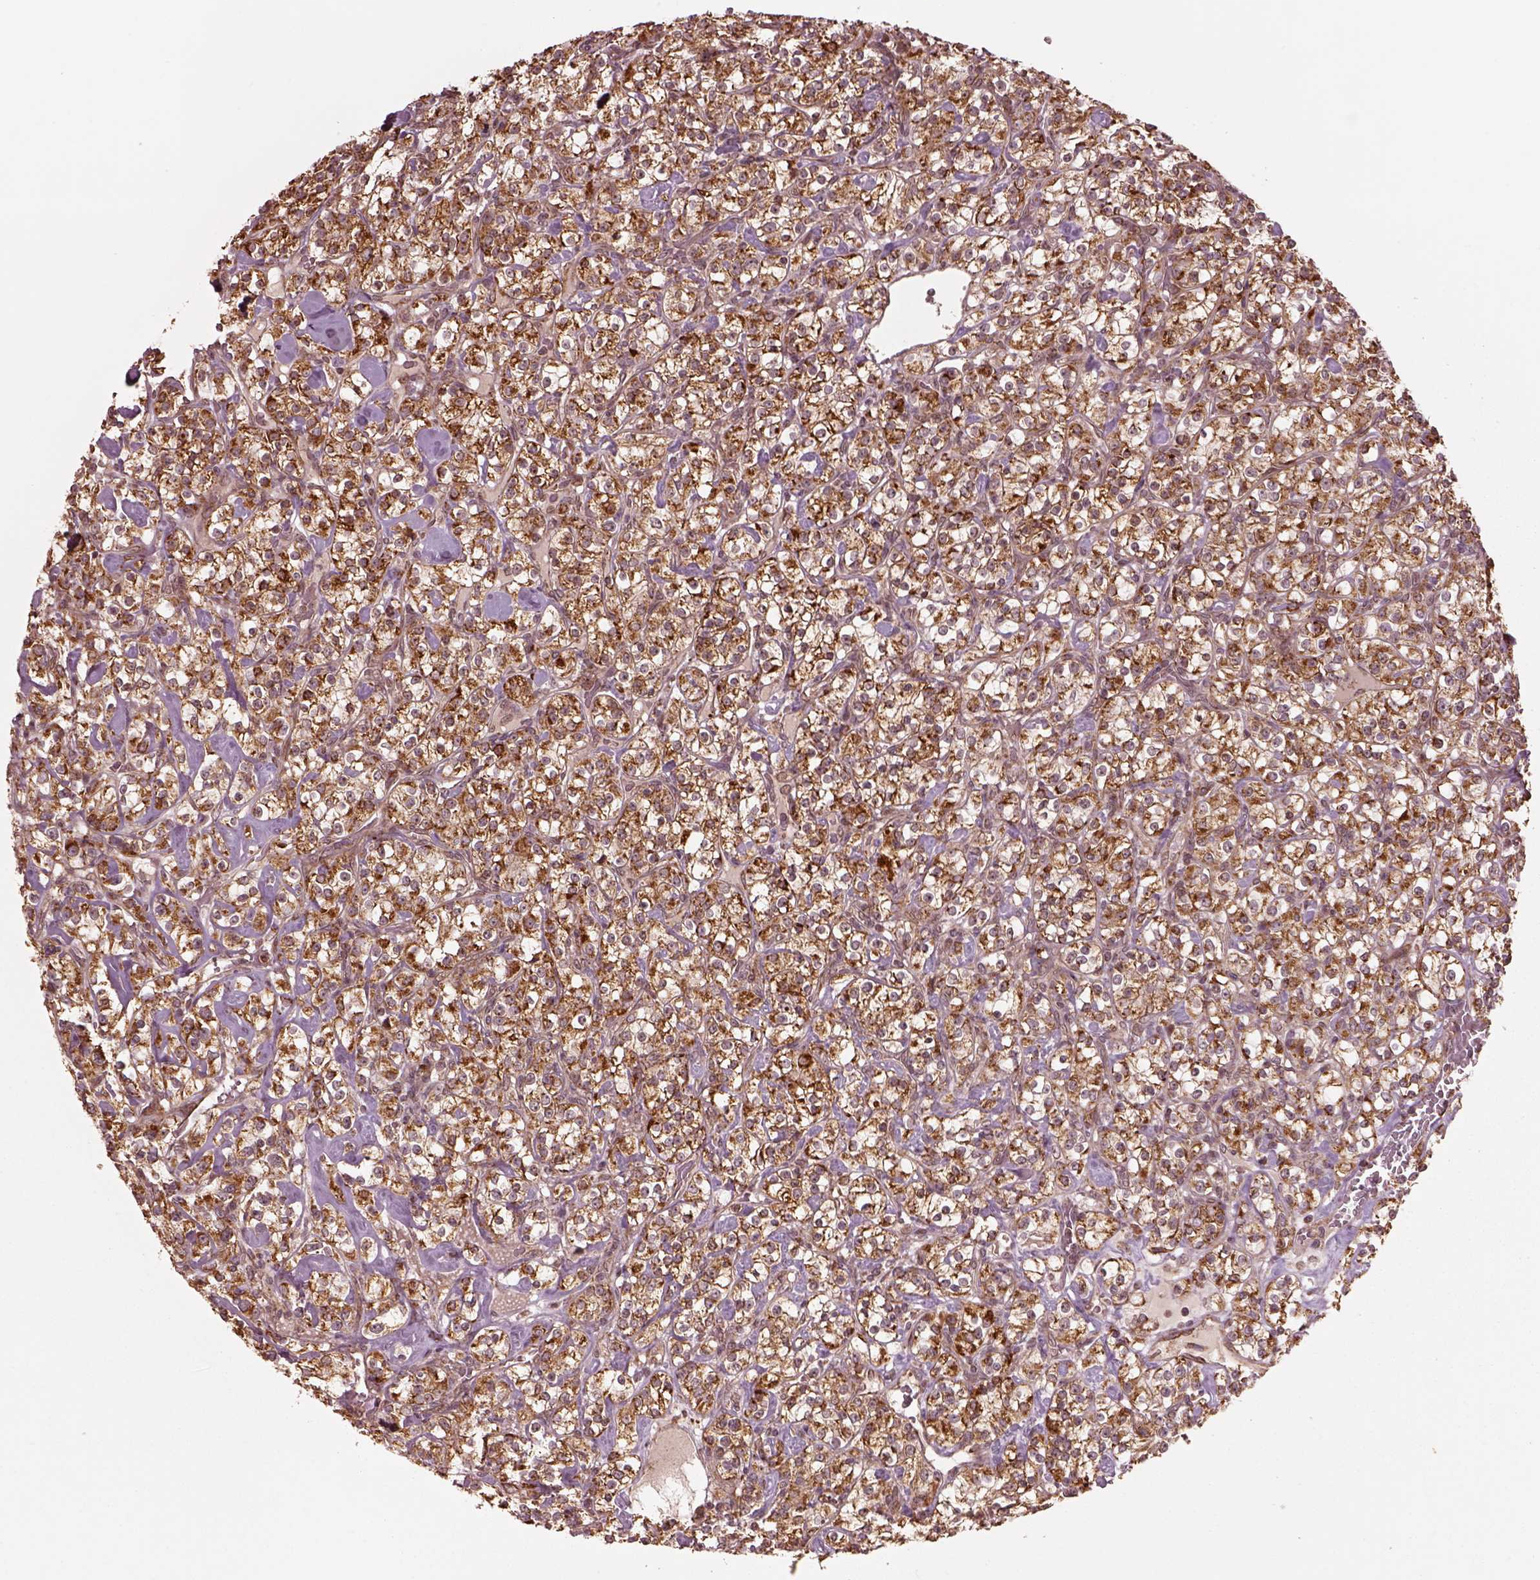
{"staining": {"intensity": "strong", "quantity": ">75%", "location": "cytoplasmic/membranous"}, "tissue": "renal cancer", "cell_type": "Tumor cells", "image_type": "cancer", "snomed": [{"axis": "morphology", "description": "Adenocarcinoma, NOS"}, {"axis": "topography", "description": "Kidney"}], "caption": "Renal cancer (adenocarcinoma) stained with DAB (3,3'-diaminobenzidine) IHC exhibits high levels of strong cytoplasmic/membranous expression in approximately >75% of tumor cells.", "gene": "SEL1L3", "patient": {"sex": "male", "age": 77}}